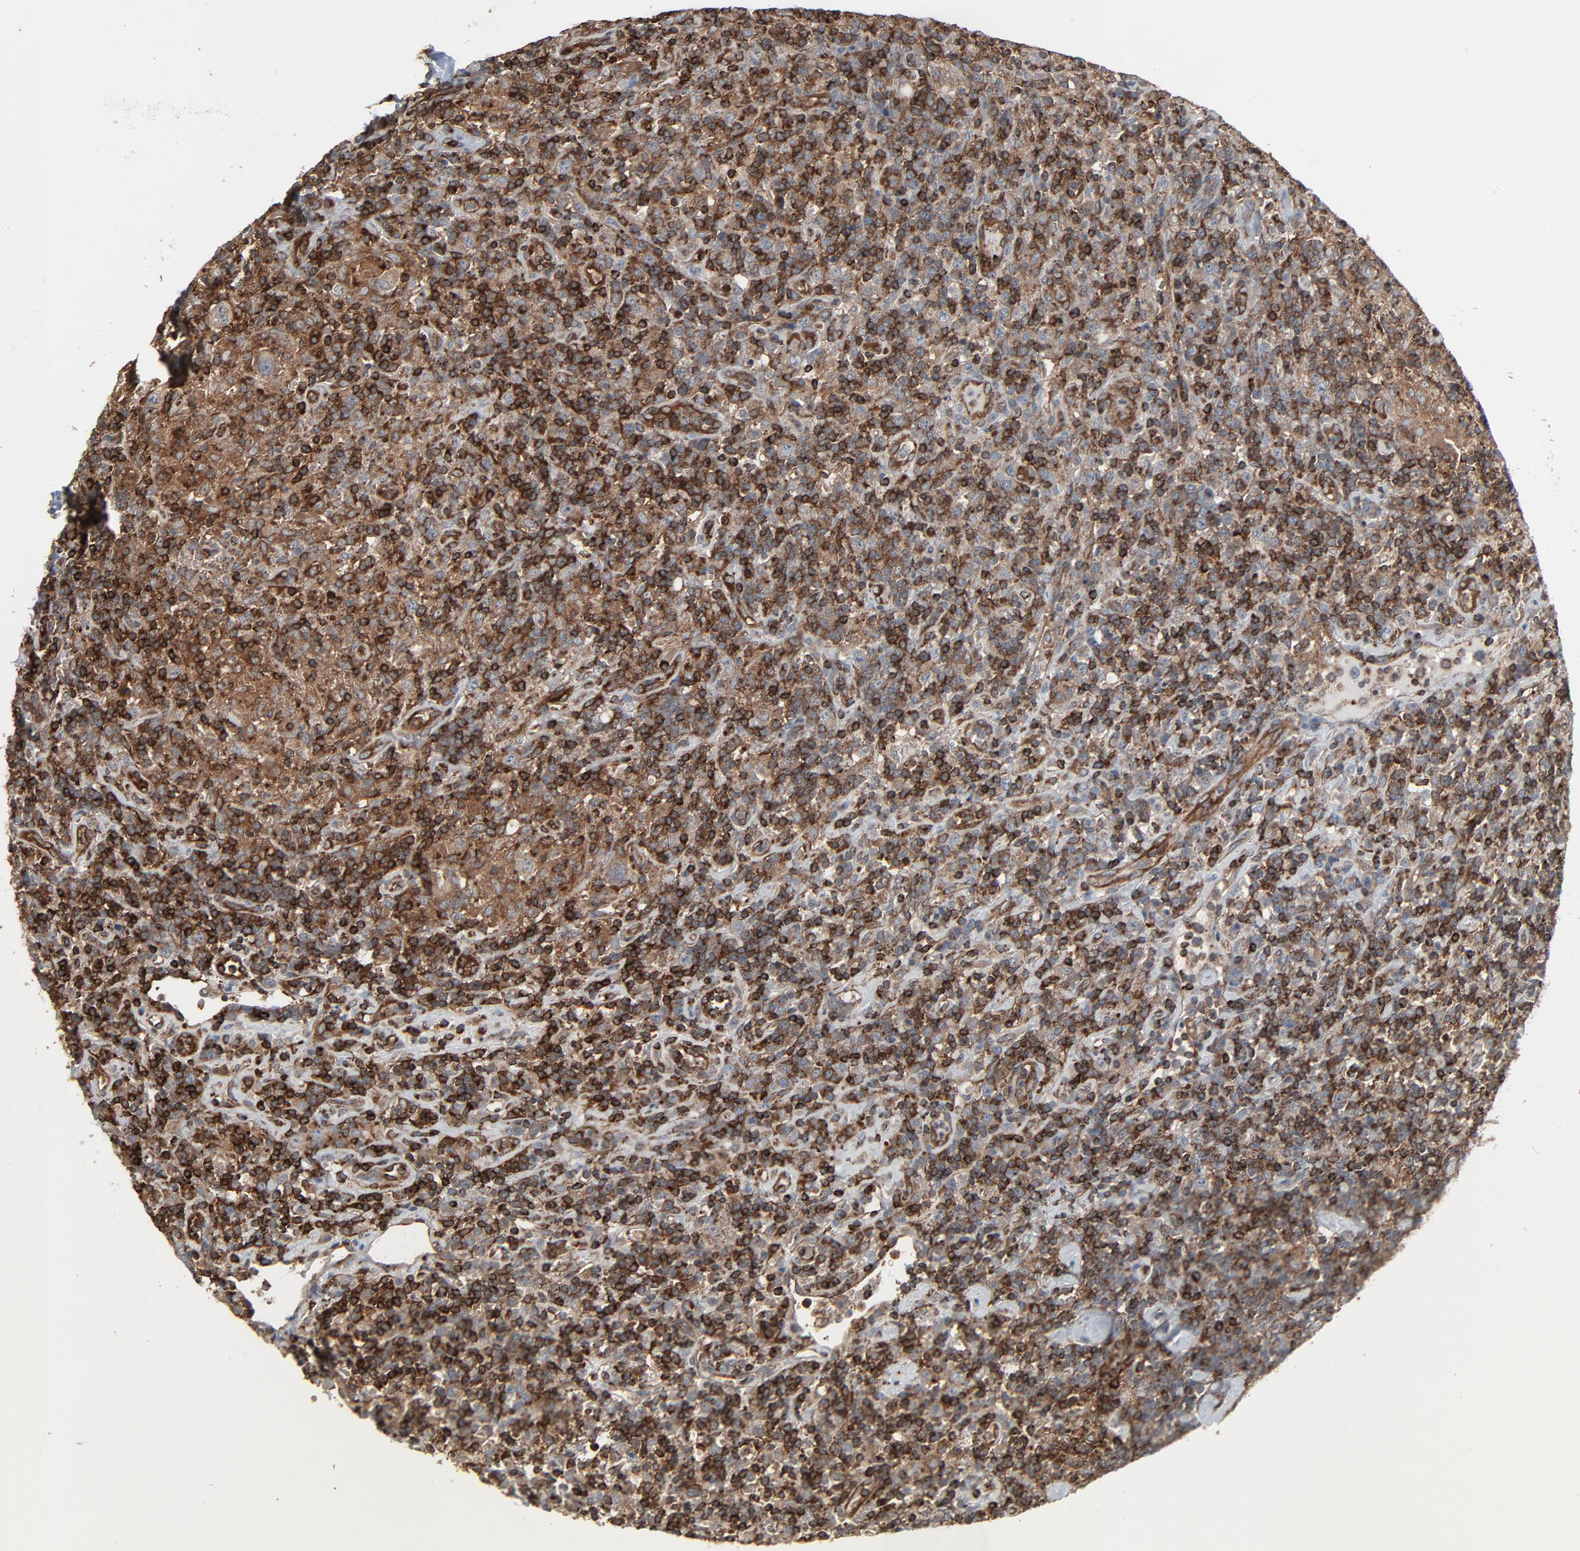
{"staining": {"intensity": "moderate", "quantity": "25%-75%", "location": "cytoplasmic/membranous"}, "tissue": "lymphoma", "cell_type": "Tumor cells", "image_type": "cancer", "snomed": [{"axis": "morphology", "description": "Hodgkin's disease, NOS"}, {"axis": "topography", "description": "Lymph node"}], "caption": "Immunohistochemical staining of human Hodgkin's disease demonstrates medium levels of moderate cytoplasmic/membranous expression in approximately 25%-75% of tumor cells. Using DAB (brown) and hematoxylin (blue) stains, captured at high magnification using brightfield microscopy.", "gene": "OPTN", "patient": {"sex": "male", "age": 65}}